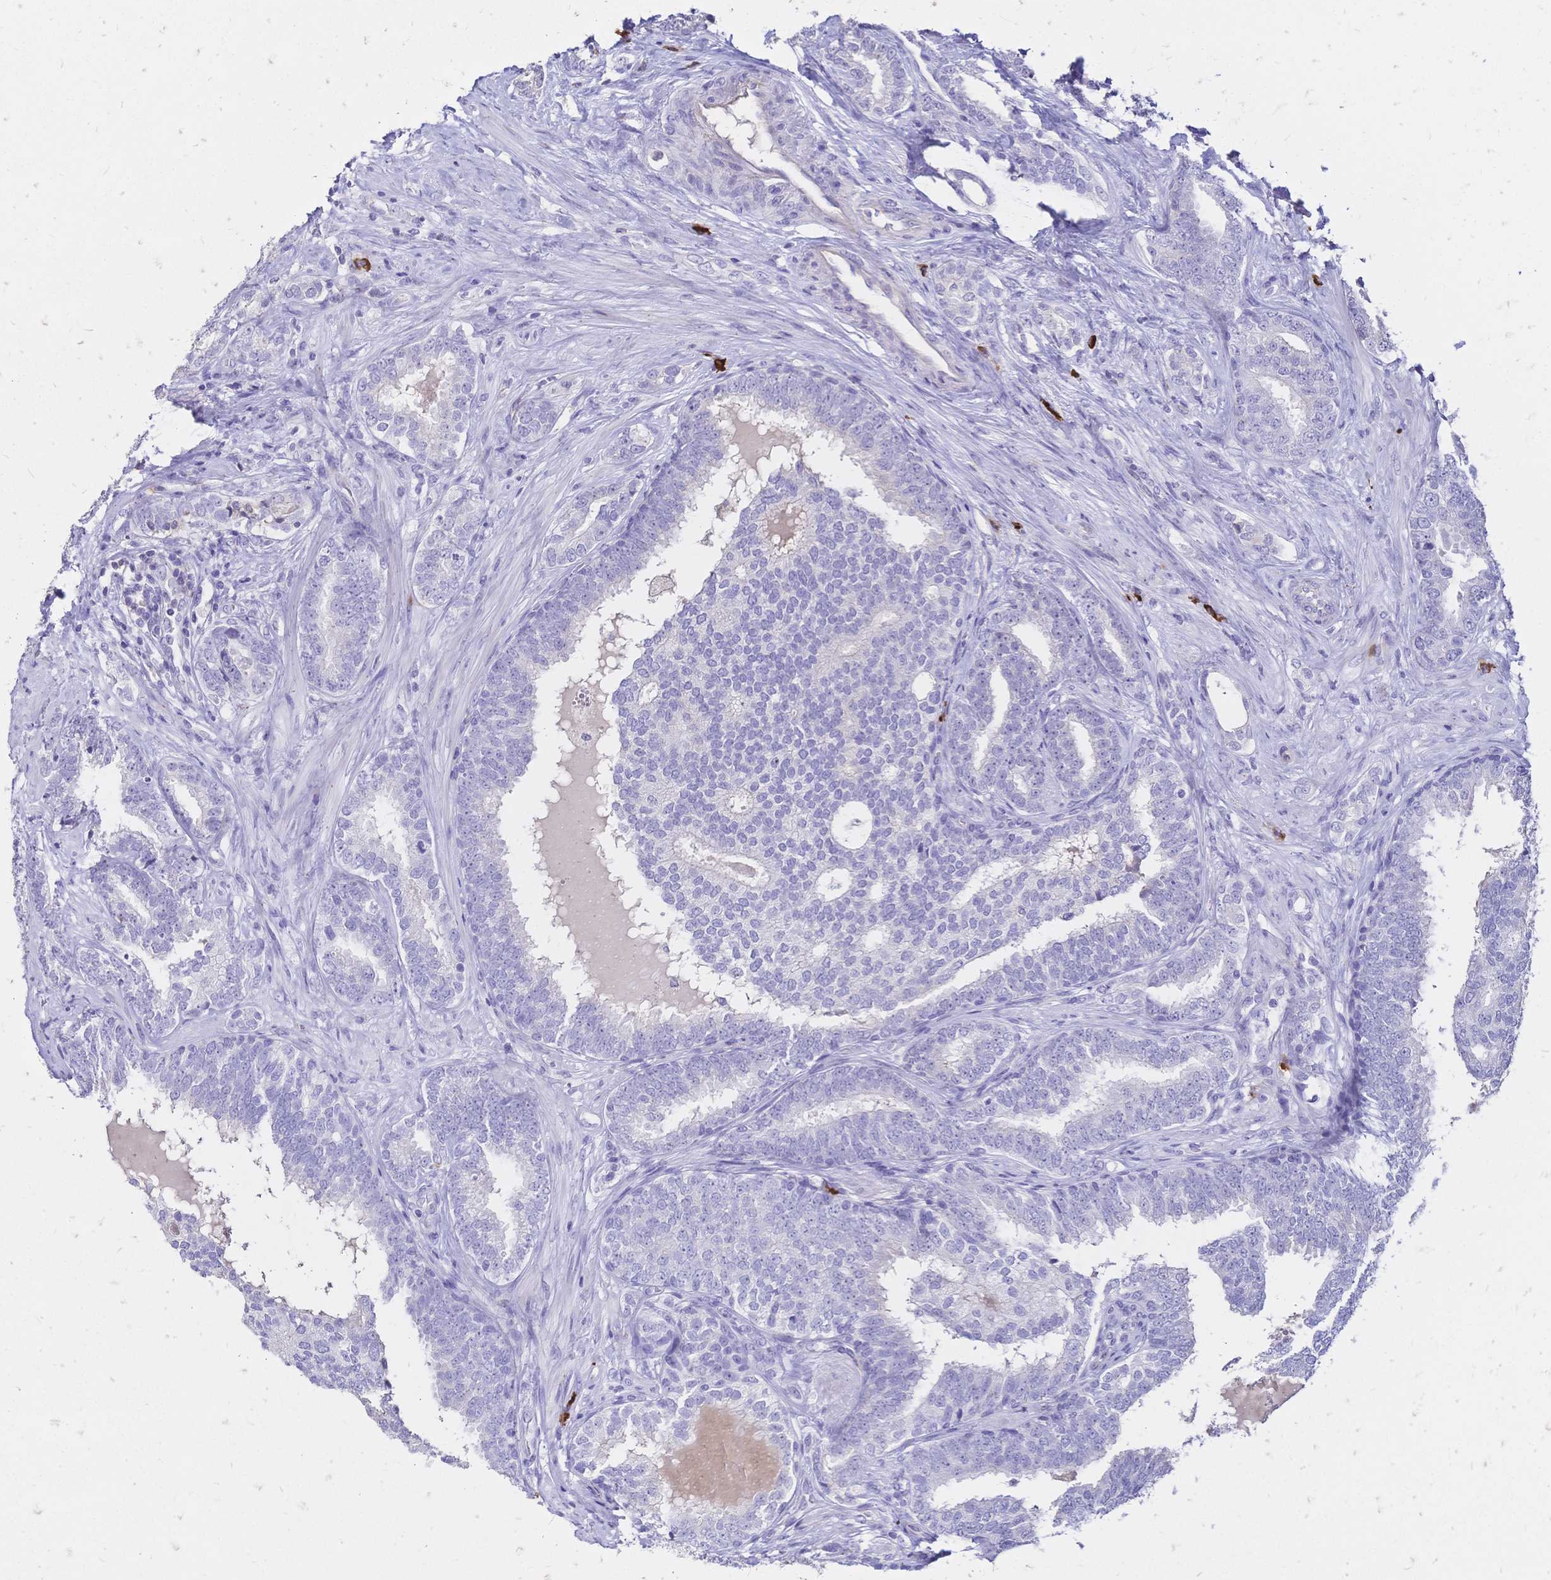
{"staining": {"intensity": "negative", "quantity": "none", "location": "none"}, "tissue": "prostate cancer", "cell_type": "Tumor cells", "image_type": "cancer", "snomed": [{"axis": "morphology", "description": "Adenocarcinoma, High grade"}, {"axis": "topography", "description": "Prostate"}], "caption": "Human high-grade adenocarcinoma (prostate) stained for a protein using immunohistochemistry (IHC) demonstrates no expression in tumor cells.", "gene": "IL2RA", "patient": {"sex": "male", "age": 72}}